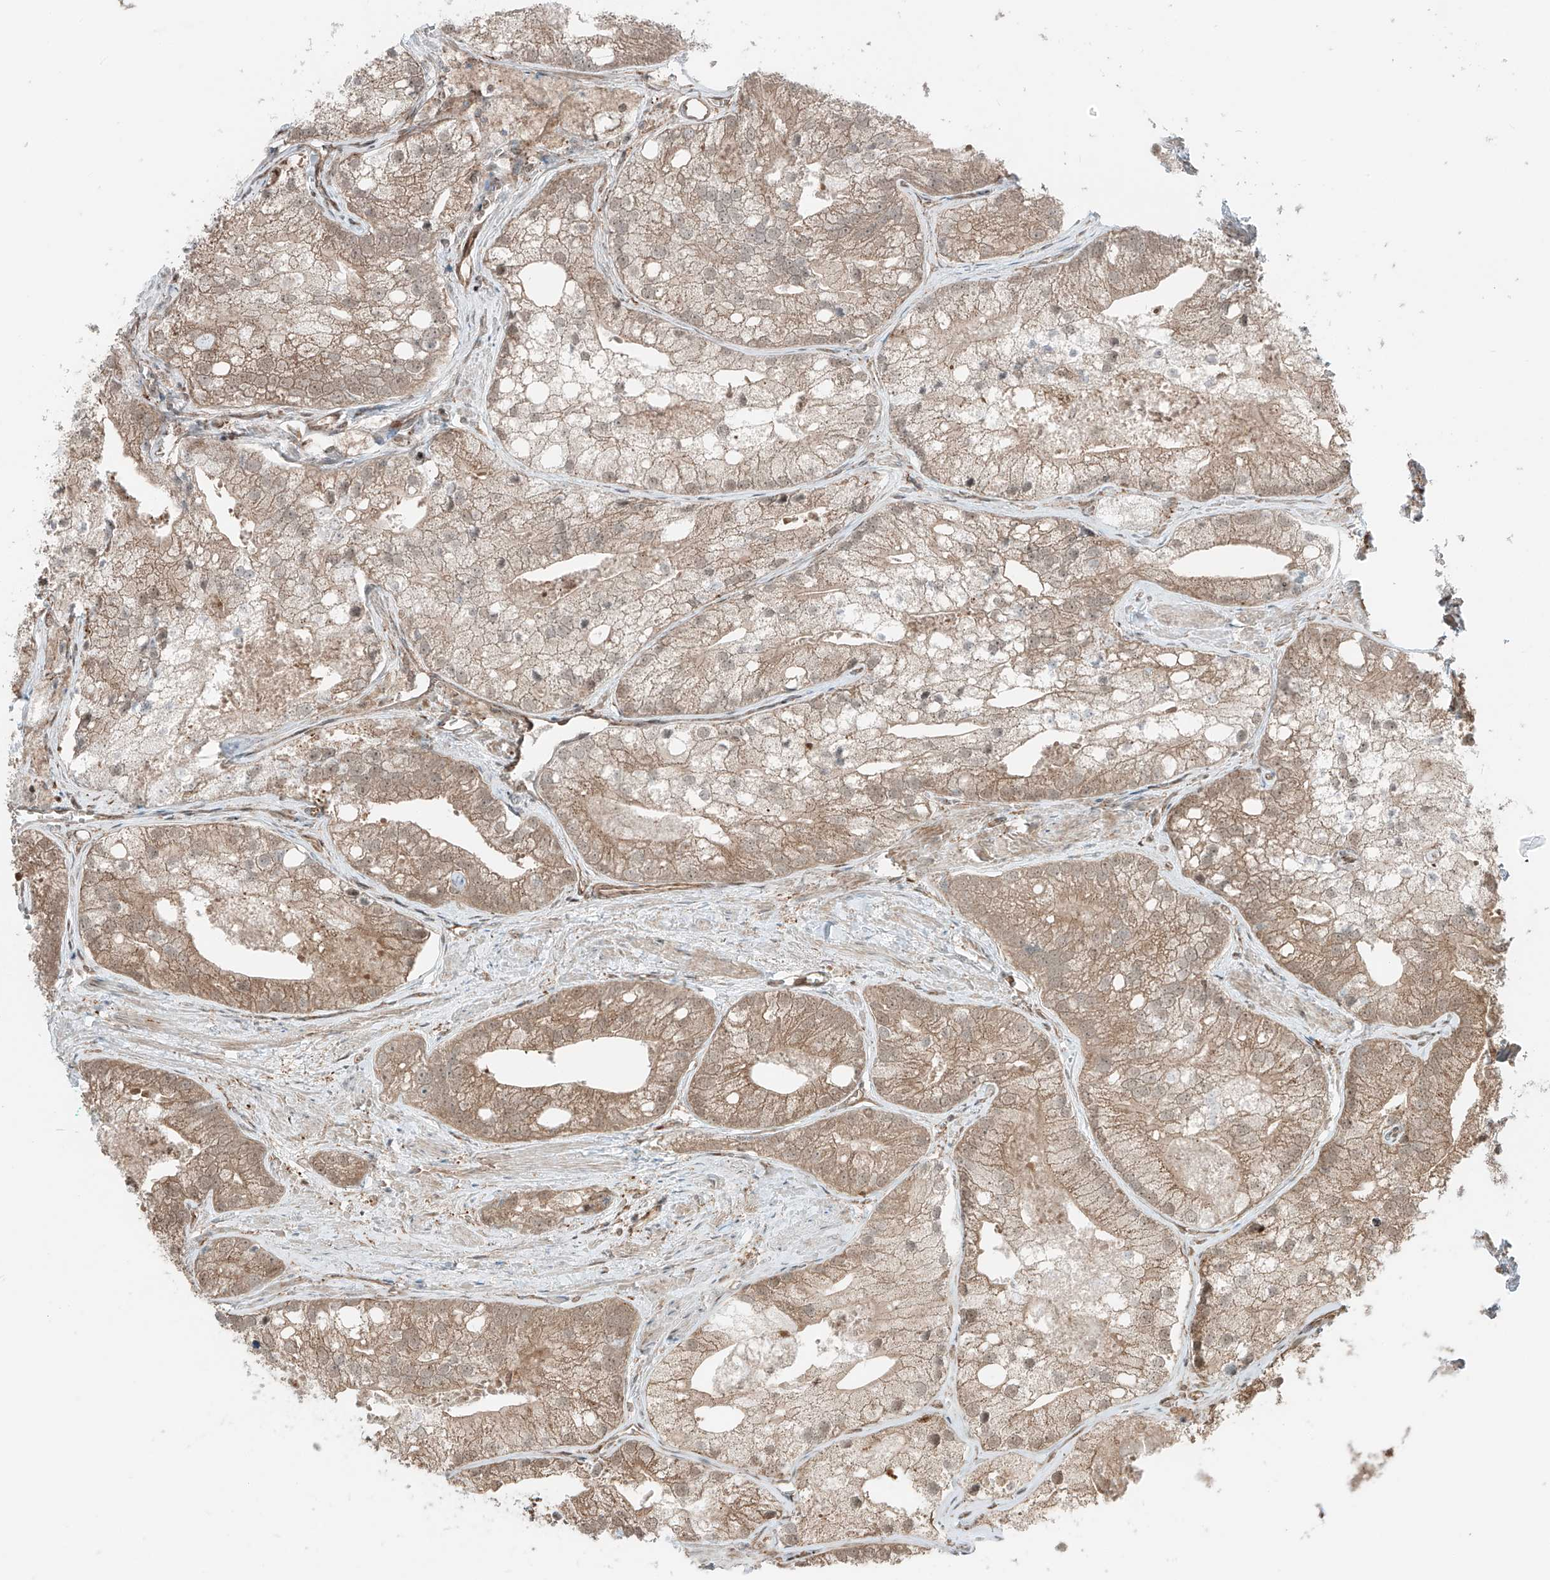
{"staining": {"intensity": "moderate", "quantity": ">75%", "location": "cytoplasmic/membranous"}, "tissue": "prostate cancer", "cell_type": "Tumor cells", "image_type": "cancer", "snomed": [{"axis": "morphology", "description": "Adenocarcinoma, Low grade"}, {"axis": "topography", "description": "Prostate"}], "caption": "Moderate cytoplasmic/membranous expression is seen in about >75% of tumor cells in prostate cancer.", "gene": "USP48", "patient": {"sex": "male", "age": 69}}